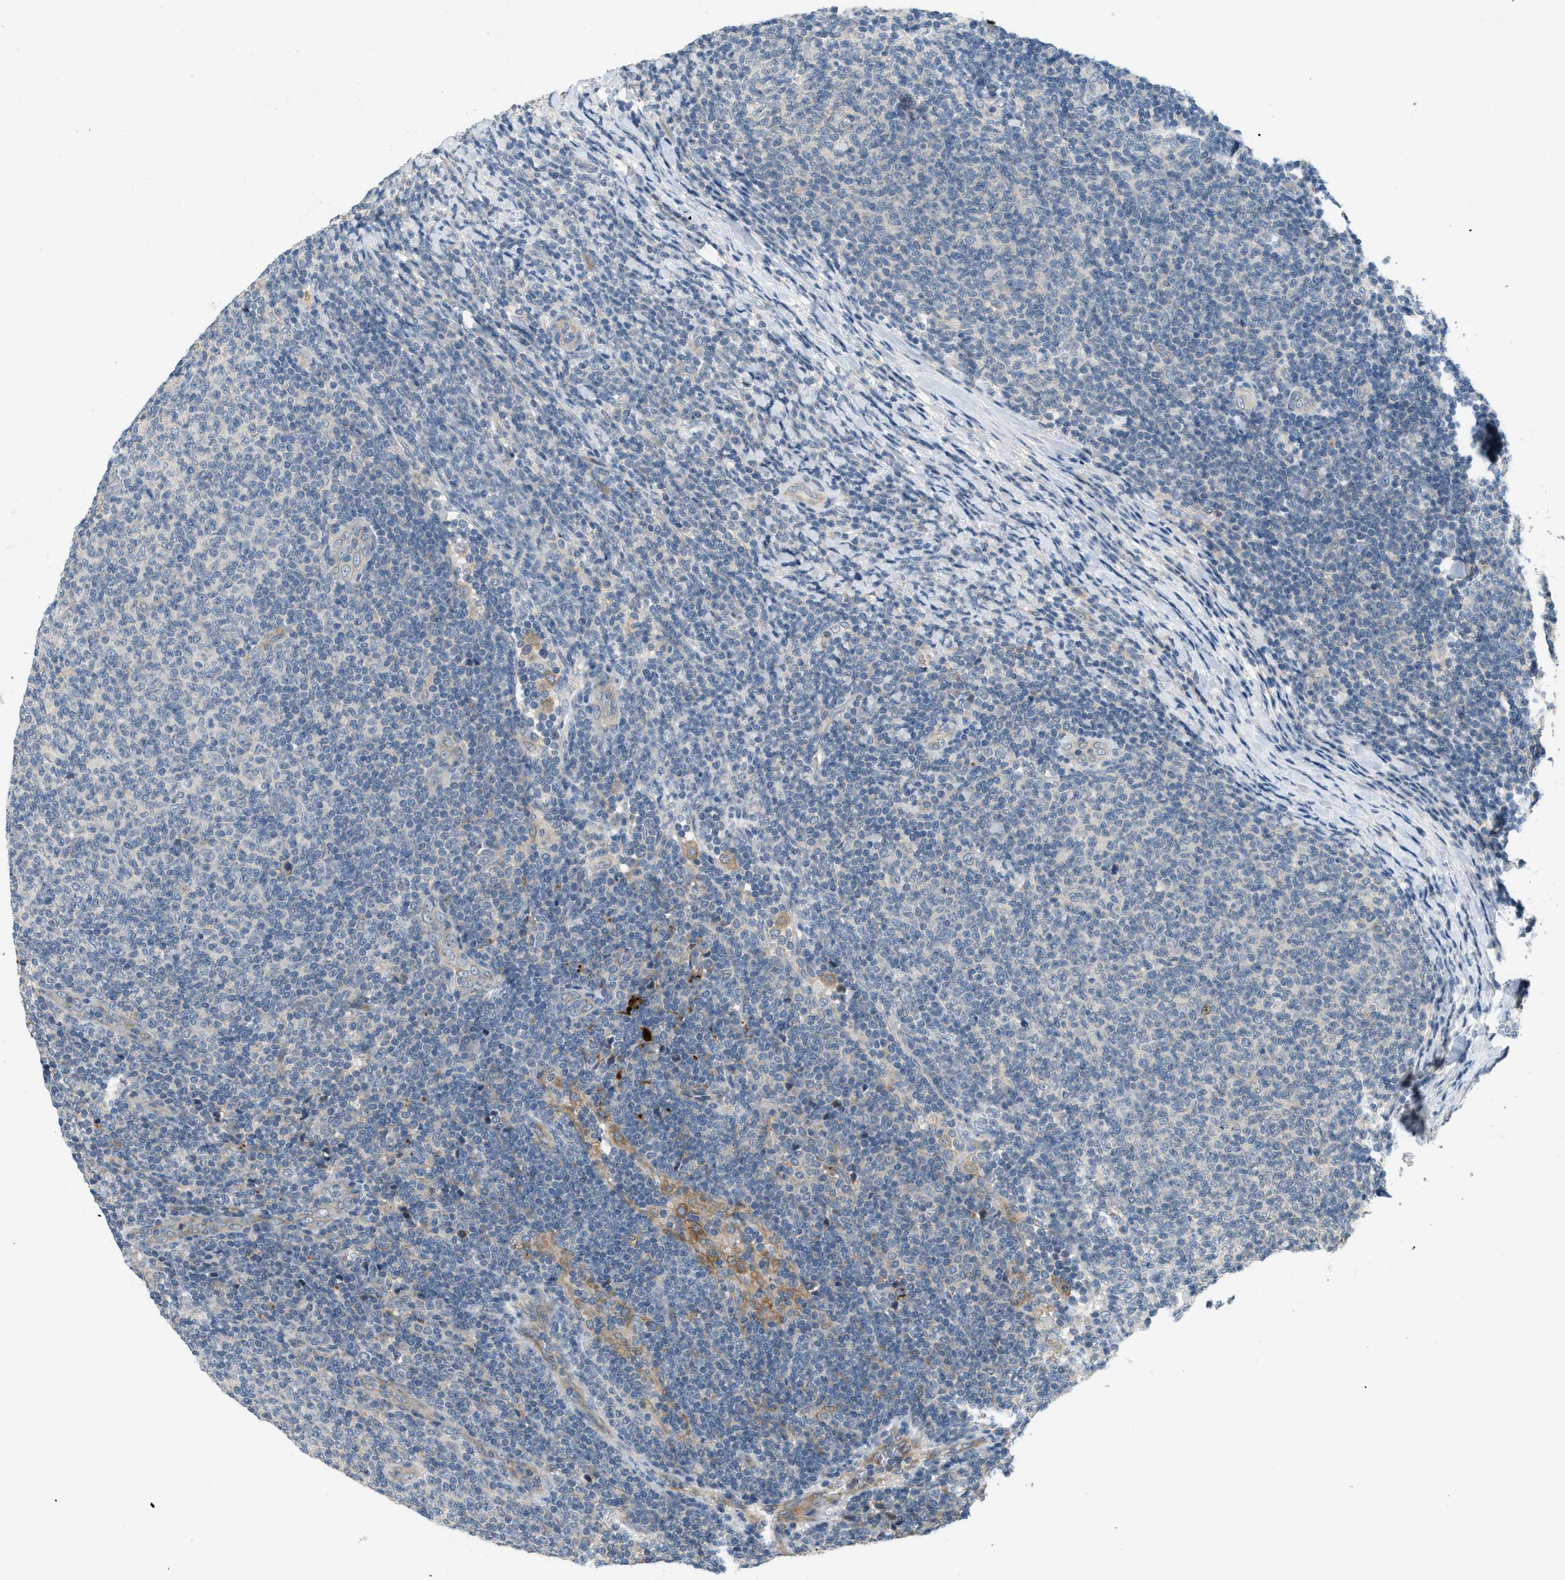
{"staining": {"intensity": "negative", "quantity": "none", "location": "none"}, "tissue": "lymphoma", "cell_type": "Tumor cells", "image_type": "cancer", "snomed": [{"axis": "morphology", "description": "Malignant lymphoma, non-Hodgkin's type, Low grade"}, {"axis": "topography", "description": "Lymph node"}], "caption": "The micrograph reveals no significant positivity in tumor cells of malignant lymphoma, non-Hodgkin's type (low-grade).", "gene": "ADCY6", "patient": {"sex": "male", "age": 66}}